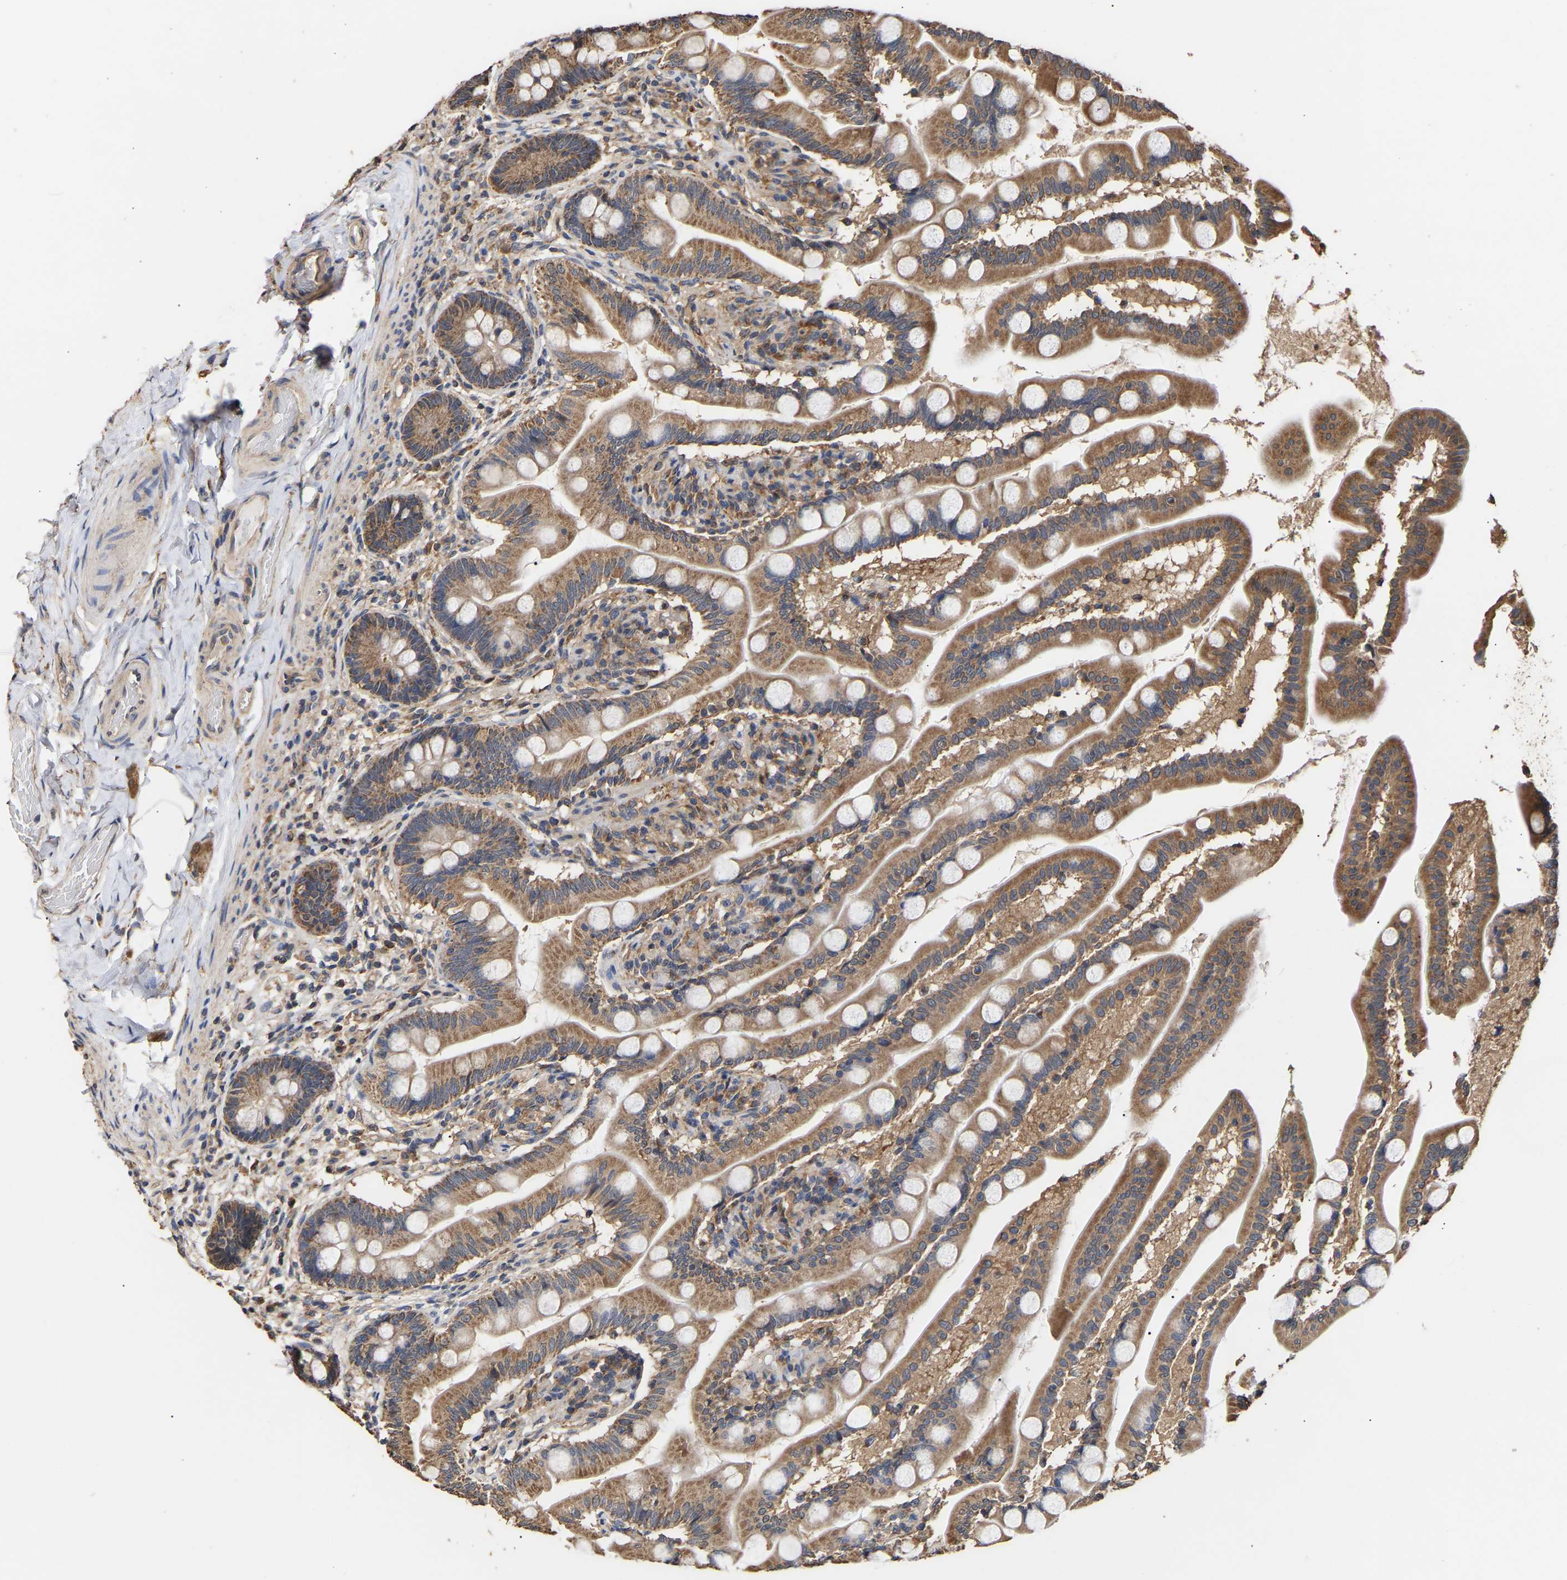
{"staining": {"intensity": "moderate", "quantity": ">75%", "location": "cytoplasmic/membranous"}, "tissue": "small intestine", "cell_type": "Glandular cells", "image_type": "normal", "snomed": [{"axis": "morphology", "description": "Normal tissue, NOS"}, {"axis": "topography", "description": "Small intestine"}], "caption": "Immunohistochemistry staining of normal small intestine, which demonstrates medium levels of moderate cytoplasmic/membranous positivity in about >75% of glandular cells indicating moderate cytoplasmic/membranous protein expression. The staining was performed using DAB (3,3'-diaminobenzidine) (brown) for protein detection and nuclei were counterstained in hematoxylin (blue).", "gene": "ZNF26", "patient": {"sex": "female", "age": 56}}